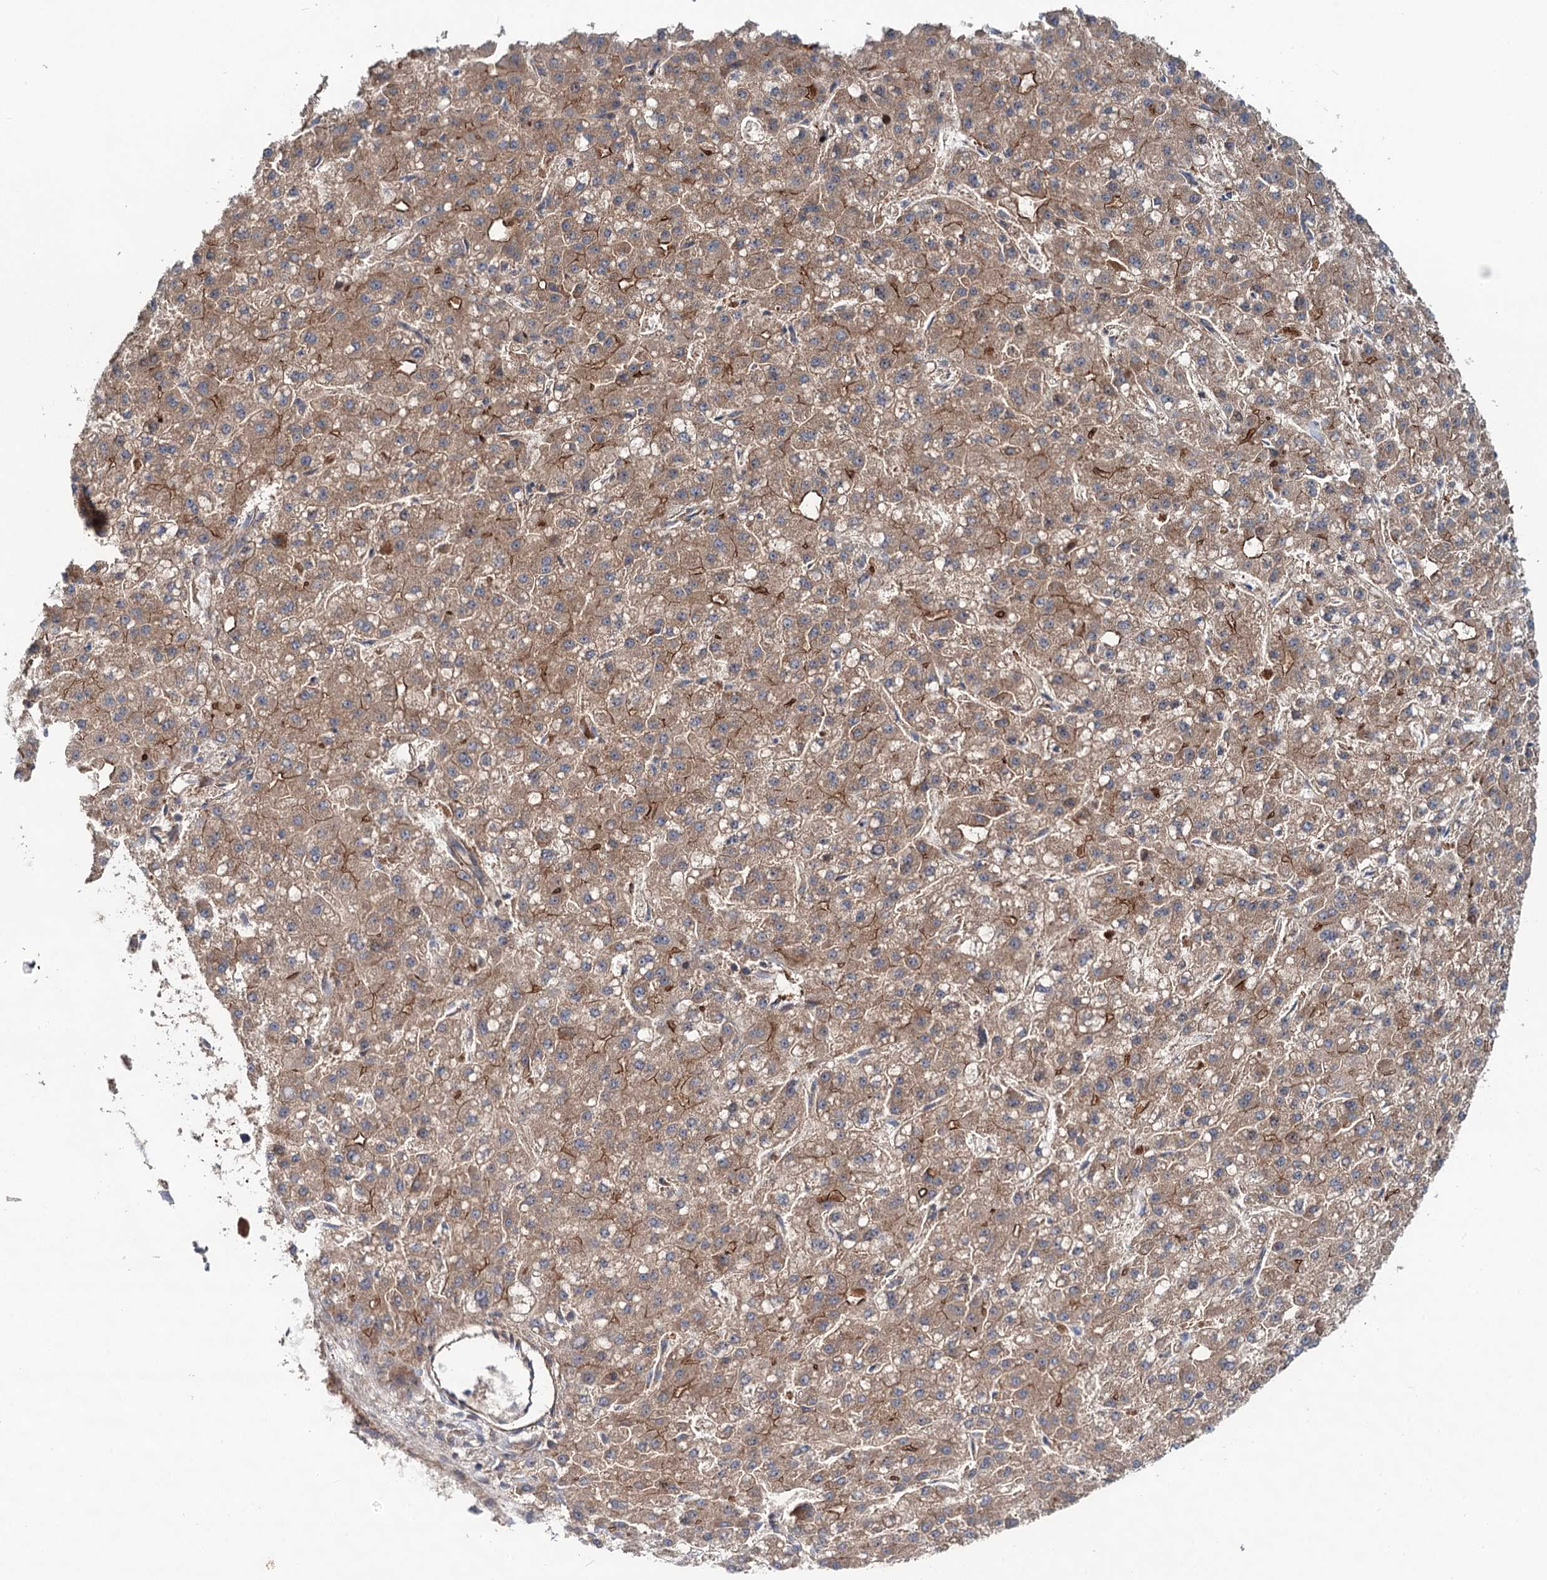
{"staining": {"intensity": "moderate", "quantity": ">75%", "location": "cytoplasmic/membranous"}, "tissue": "liver cancer", "cell_type": "Tumor cells", "image_type": "cancer", "snomed": [{"axis": "morphology", "description": "Carcinoma, Hepatocellular, NOS"}, {"axis": "topography", "description": "Liver"}], "caption": "IHC image of neoplastic tissue: liver cancer stained using IHC exhibits medium levels of moderate protein expression localized specifically in the cytoplasmic/membranous of tumor cells, appearing as a cytoplasmic/membranous brown color.", "gene": "ADGRG4", "patient": {"sex": "male", "age": 67}}